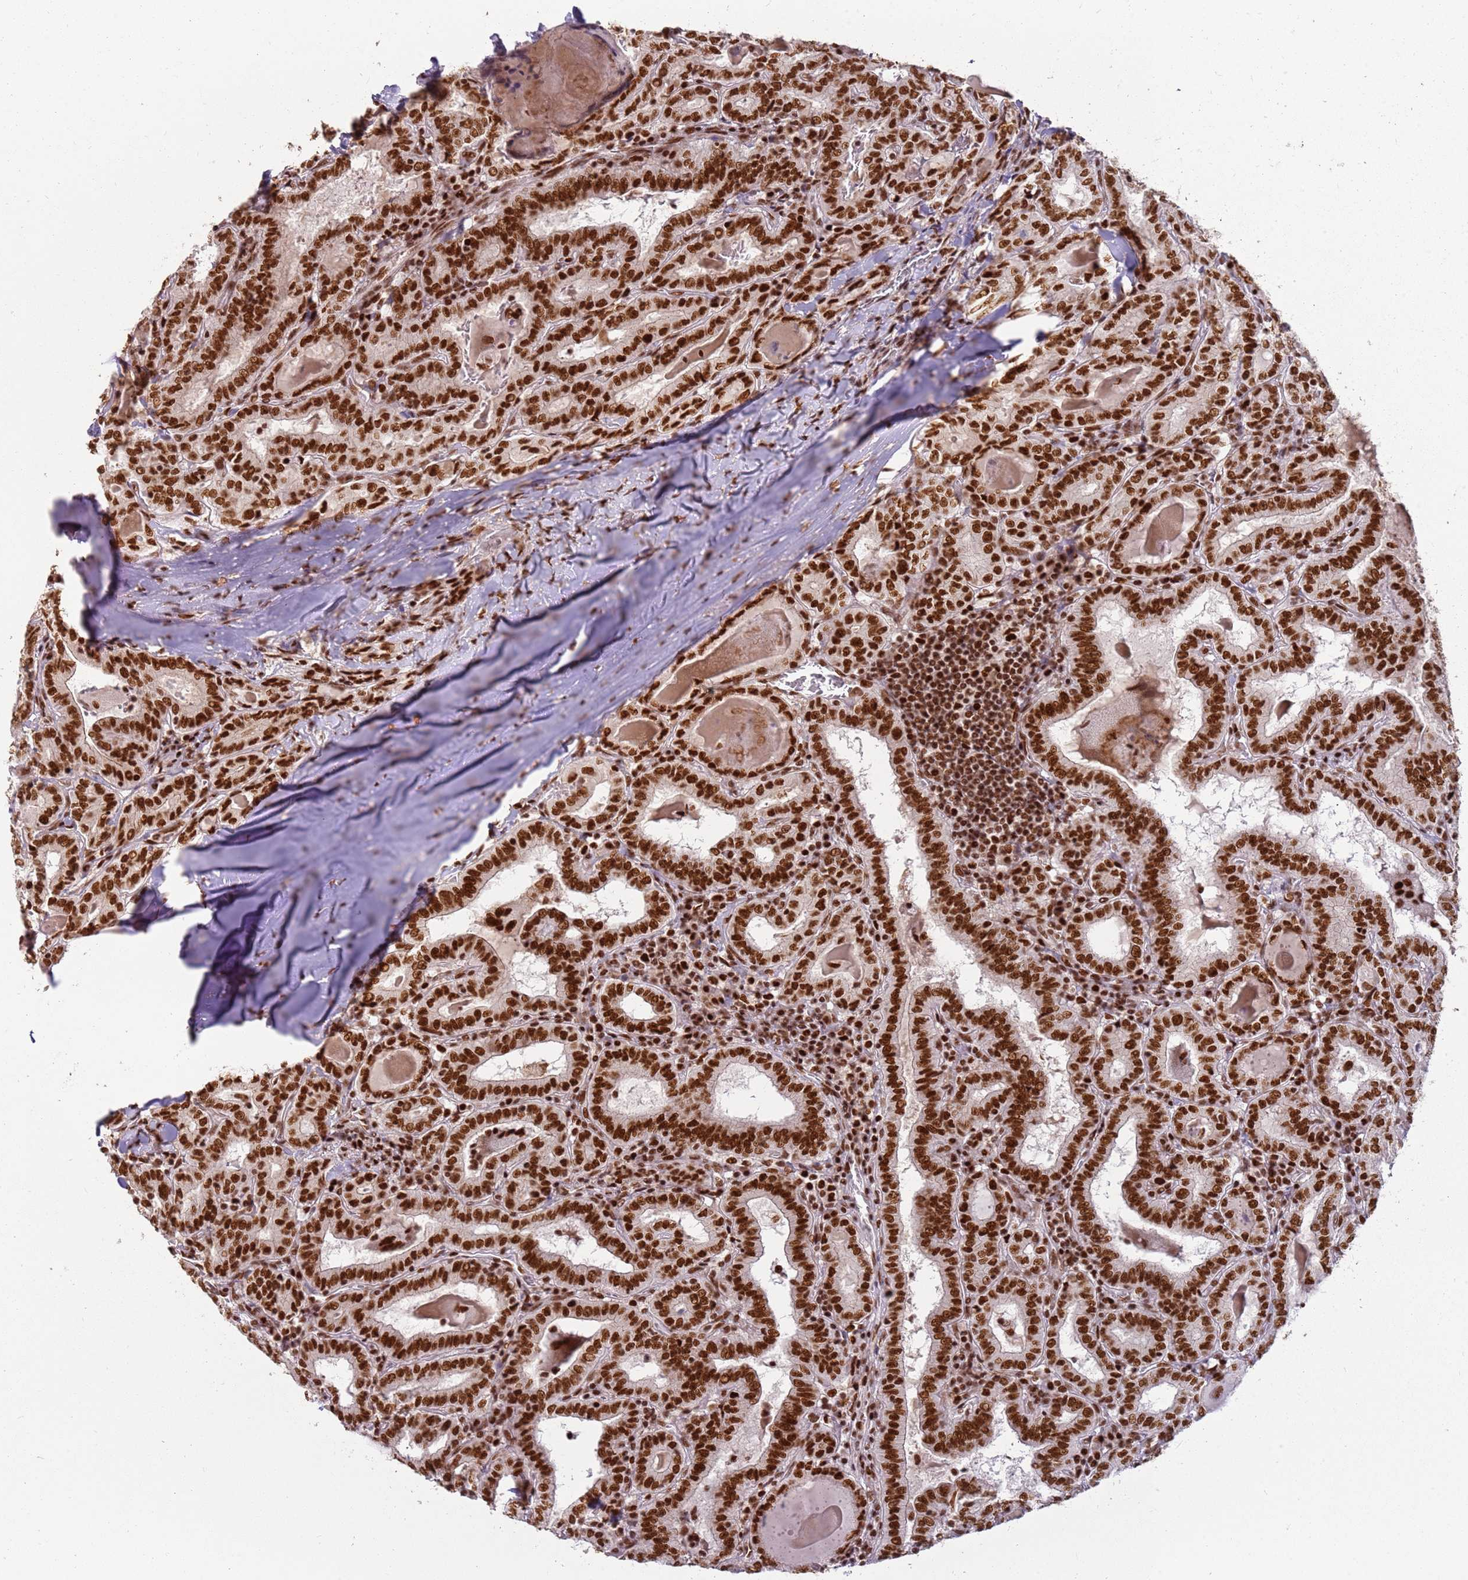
{"staining": {"intensity": "strong", "quantity": ">75%", "location": "nuclear"}, "tissue": "thyroid cancer", "cell_type": "Tumor cells", "image_type": "cancer", "snomed": [{"axis": "morphology", "description": "Papillary adenocarcinoma, NOS"}, {"axis": "topography", "description": "Thyroid gland"}], "caption": "DAB immunohistochemical staining of thyroid cancer (papillary adenocarcinoma) demonstrates strong nuclear protein positivity in about >75% of tumor cells.", "gene": "TENT4A", "patient": {"sex": "female", "age": 72}}